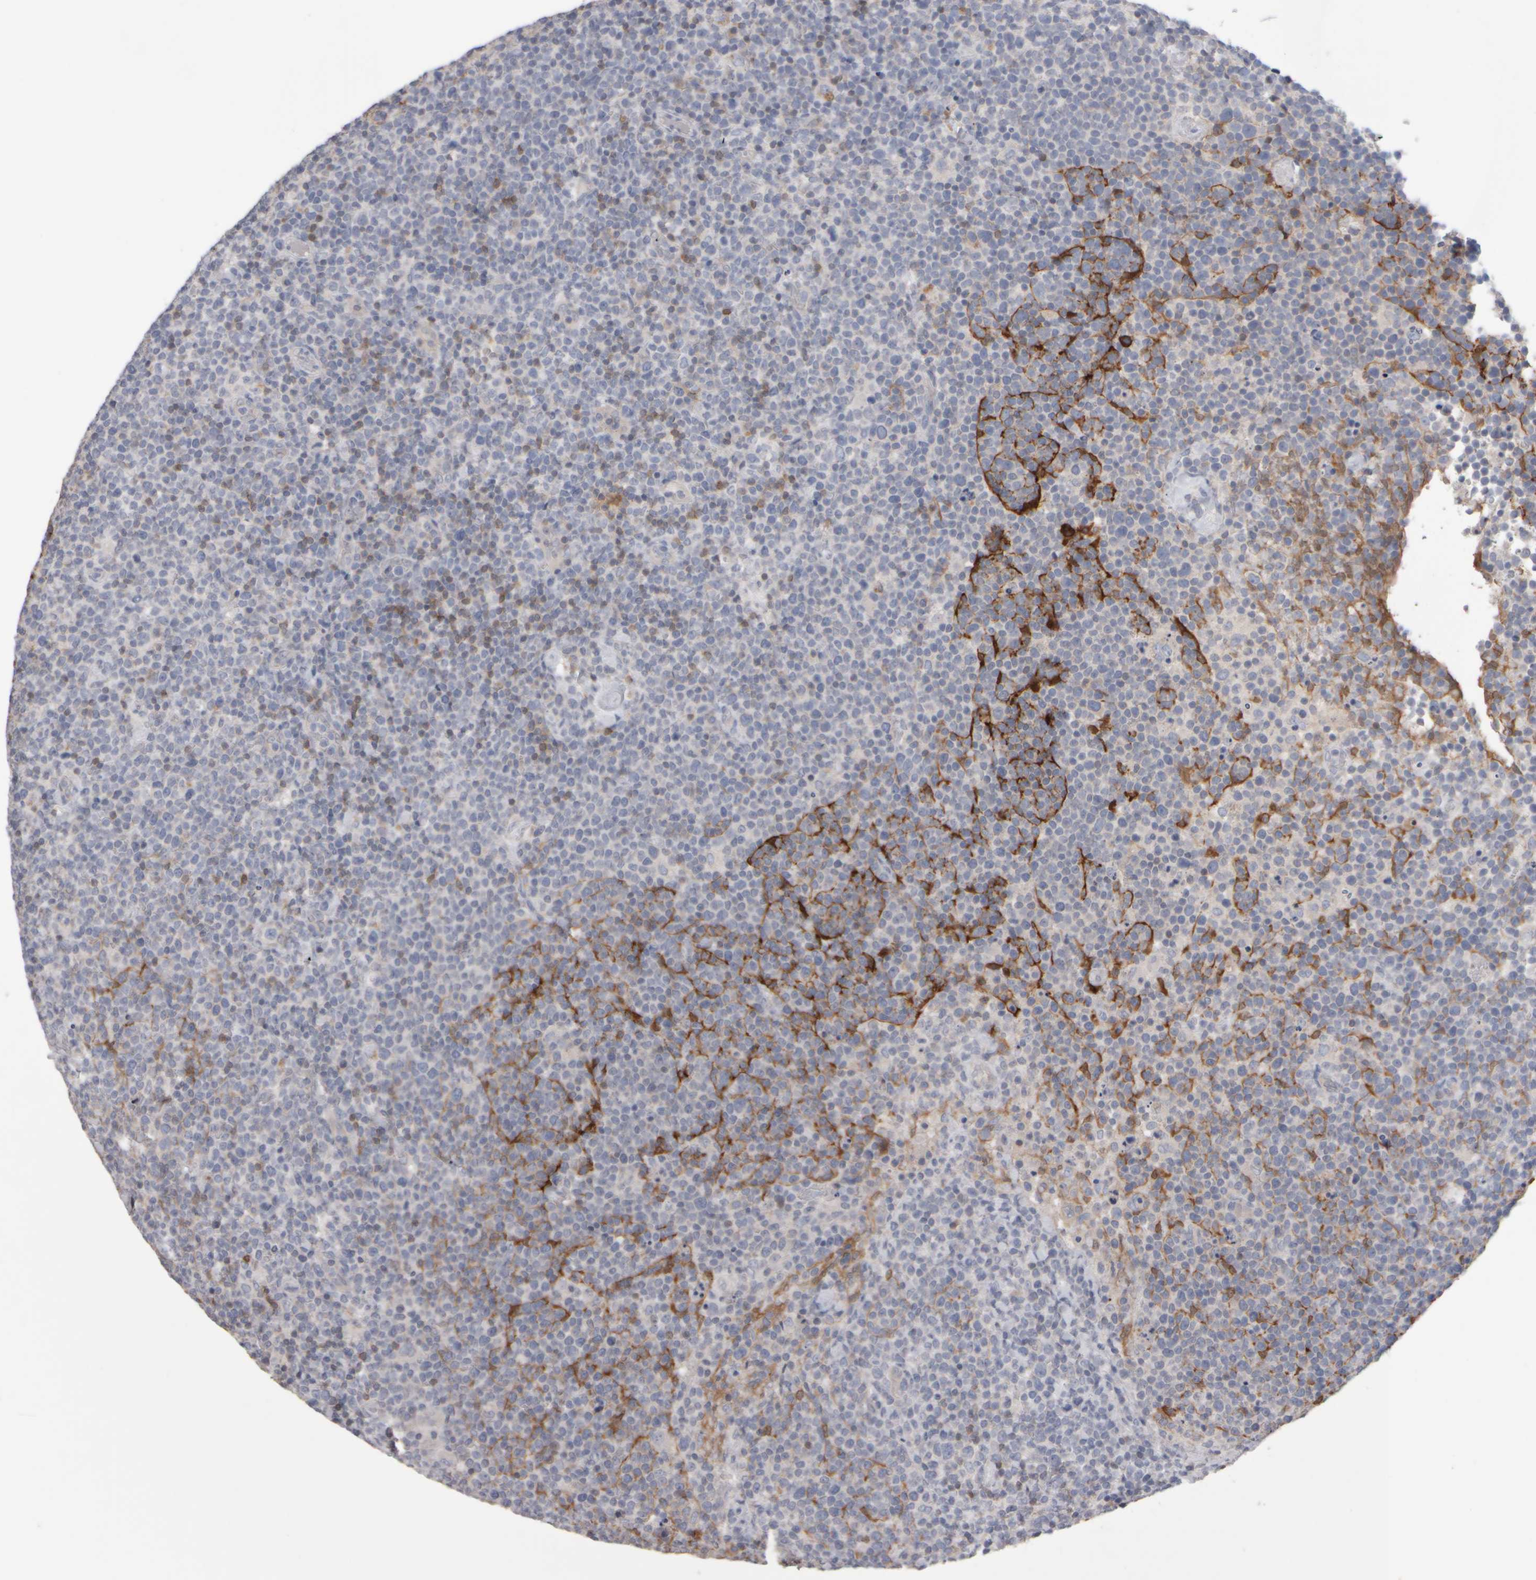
{"staining": {"intensity": "weak", "quantity": "<25%", "location": "cytoplasmic/membranous"}, "tissue": "lymphoma", "cell_type": "Tumor cells", "image_type": "cancer", "snomed": [{"axis": "morphology", "description": "Malignant lymphoma, non-Hodgkin's type, High grade"}, {"axis": "topography", "description": "Lymph node"}], "caption": "High-grade malignant lymphoma, non-Hodgkin's type was stained to show a protein in brown. There is no significant expression in tumor cells.", "gene": "EPHX2", "patient": {"sex": "male", "age": 61}}